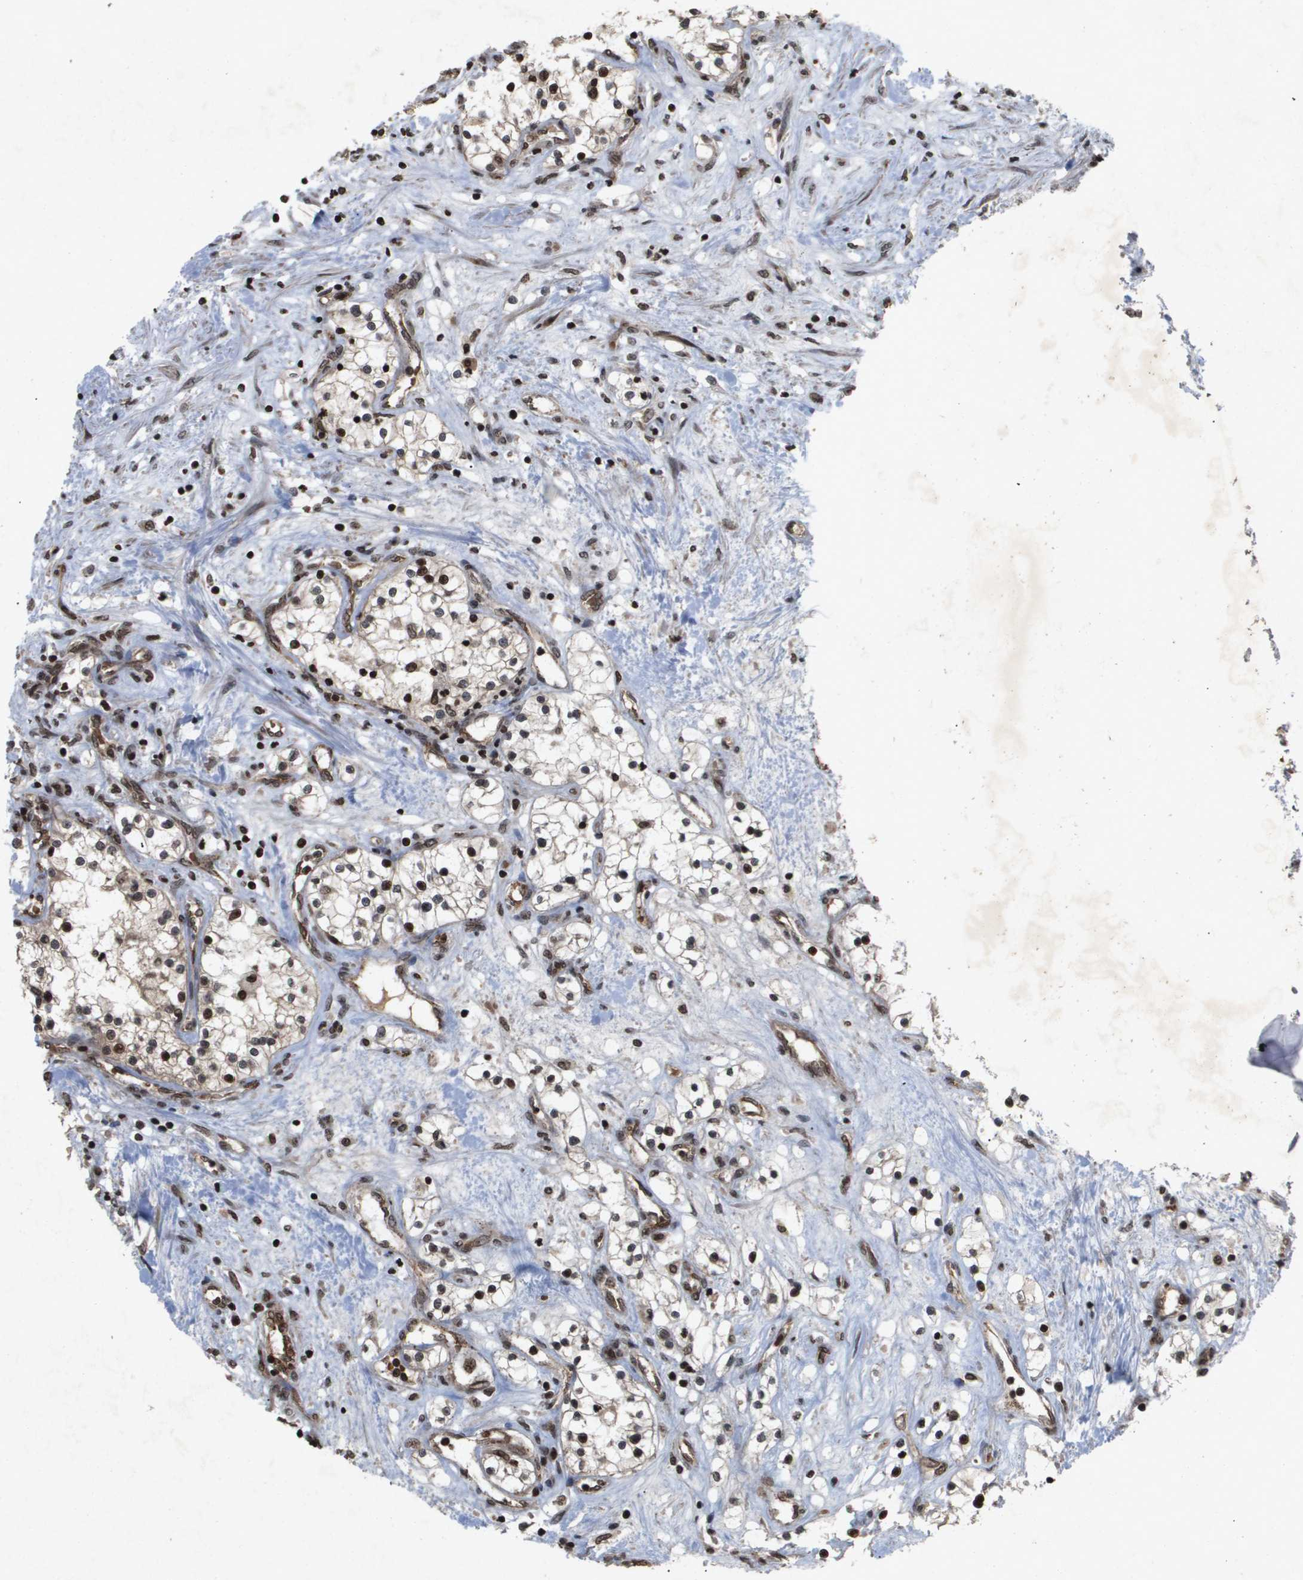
{"staining": {"intensity": "moderate", "quantity": "<25%", "location": "nuclear"}, "tissue": "renal cancer", "cell_type": "Tumor cells", "image_type": "cancer", "snomed": [{"axis": "morphology", "description": "Adenocarcinoma, NOS"}, {"axis": "topography", "description": "Kidney"}], "caption": "Immunohistochemistry photomicrograph of human renal cancer (adenocarcinoma) stained for a protein (brown), which demonstrates low levels of moderate nuclear positivity in about <25% of tumor cells.", "gene": "HSPA6", "patient": {"sex": "male", "age": 68}}